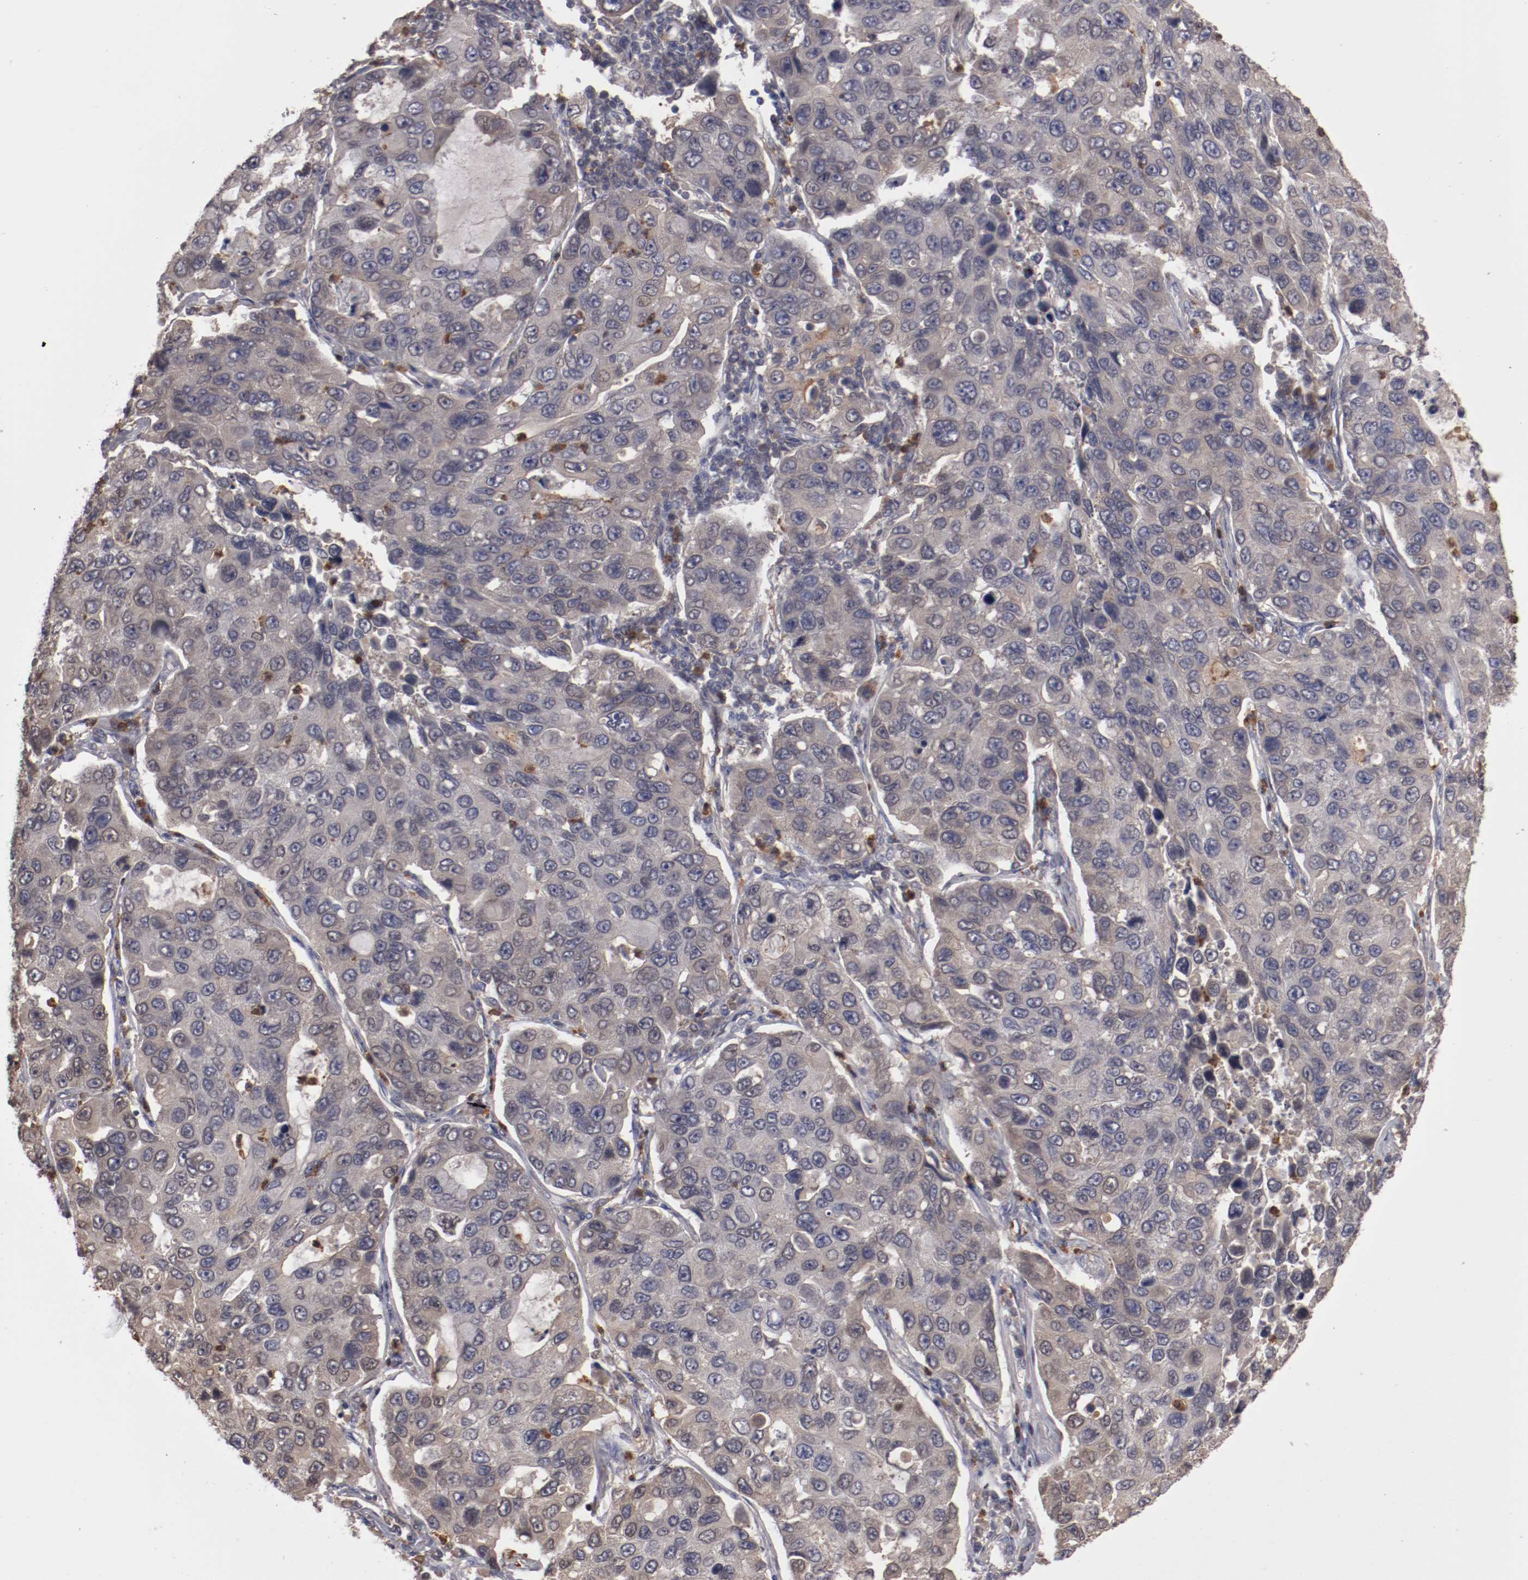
{"staining": {"intensity": "weak", "quantity": "25%-75%", "location": "cytoplasmic/membranous,nuclear"}, "tissue": "lung cancer", "cell_type": "Tumor cells", "image_type": "cancer", "snomed": [{"axis": "morphology", "description": "Adenocarcinoma, NOS"}, {"axis": "topography", "description": "Lung"}], "caption": "A brown stain highlights weak cytoplasmic/membranous and nuclear staining of a protein in adenocarcinoma (lung) tumor cells.", "gene": "SERPINA7", "patient": {"sex": "male", "age": 64}}